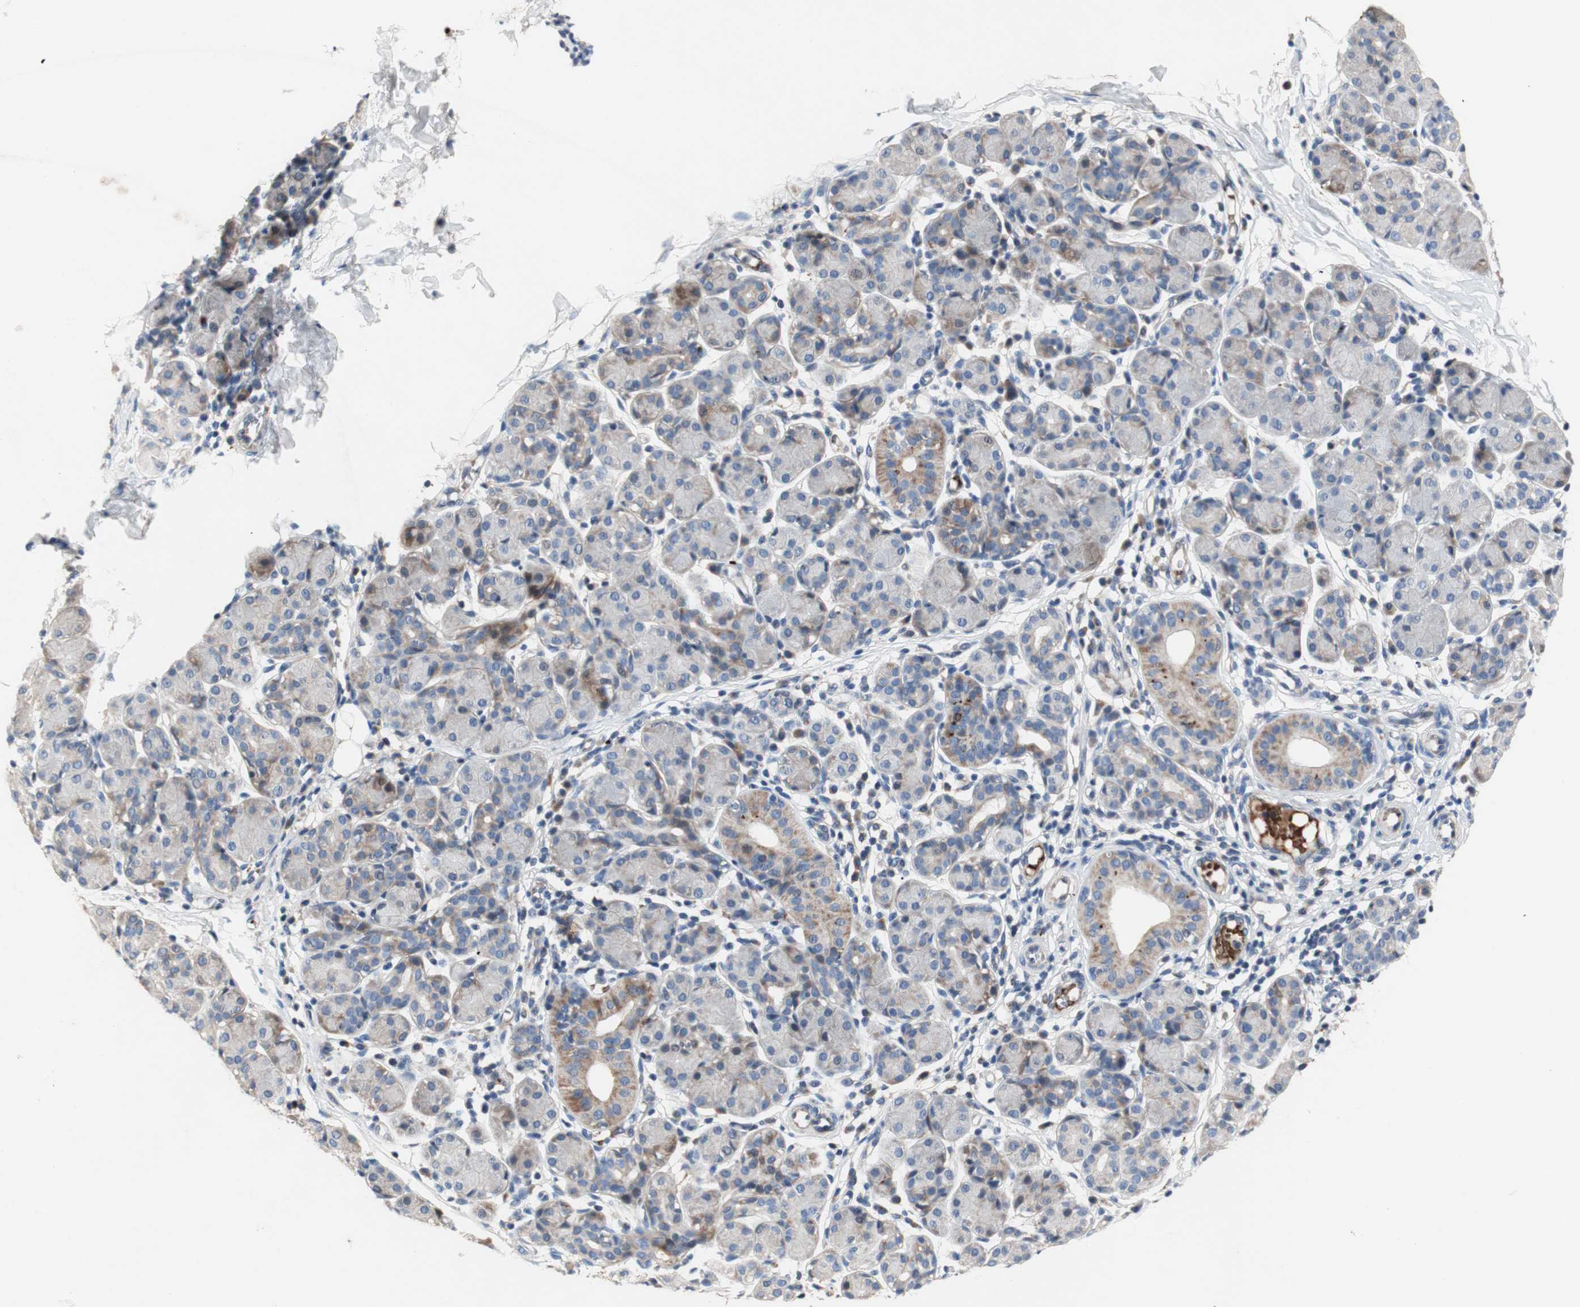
{"staining": {"intensity": "moderate", "quantity": "<25%", "location": "cytoplasmic/membranous"}, "tissue": "salivary gland", "cell_type": "Glandular cells", "image_type": "normal", "snomed": [{"axis": "morphology", "description": "Normal tissue, NOS"}, {"axis": "morphology", "description": "Inflammation, NOS"}, {"axis": "topography", "description": "Lymph node"}, {"axis": "topography", "description": "Salivary gland"}], "caption": "IHC image of benign human salivary gland stained for a protein (brown), which shows low levels of moderate cytoplasmic/membranous expression in approximately <25% of glandular cells.", "gene": "CDON", "patient": {"sex": "male", "age": 3}}